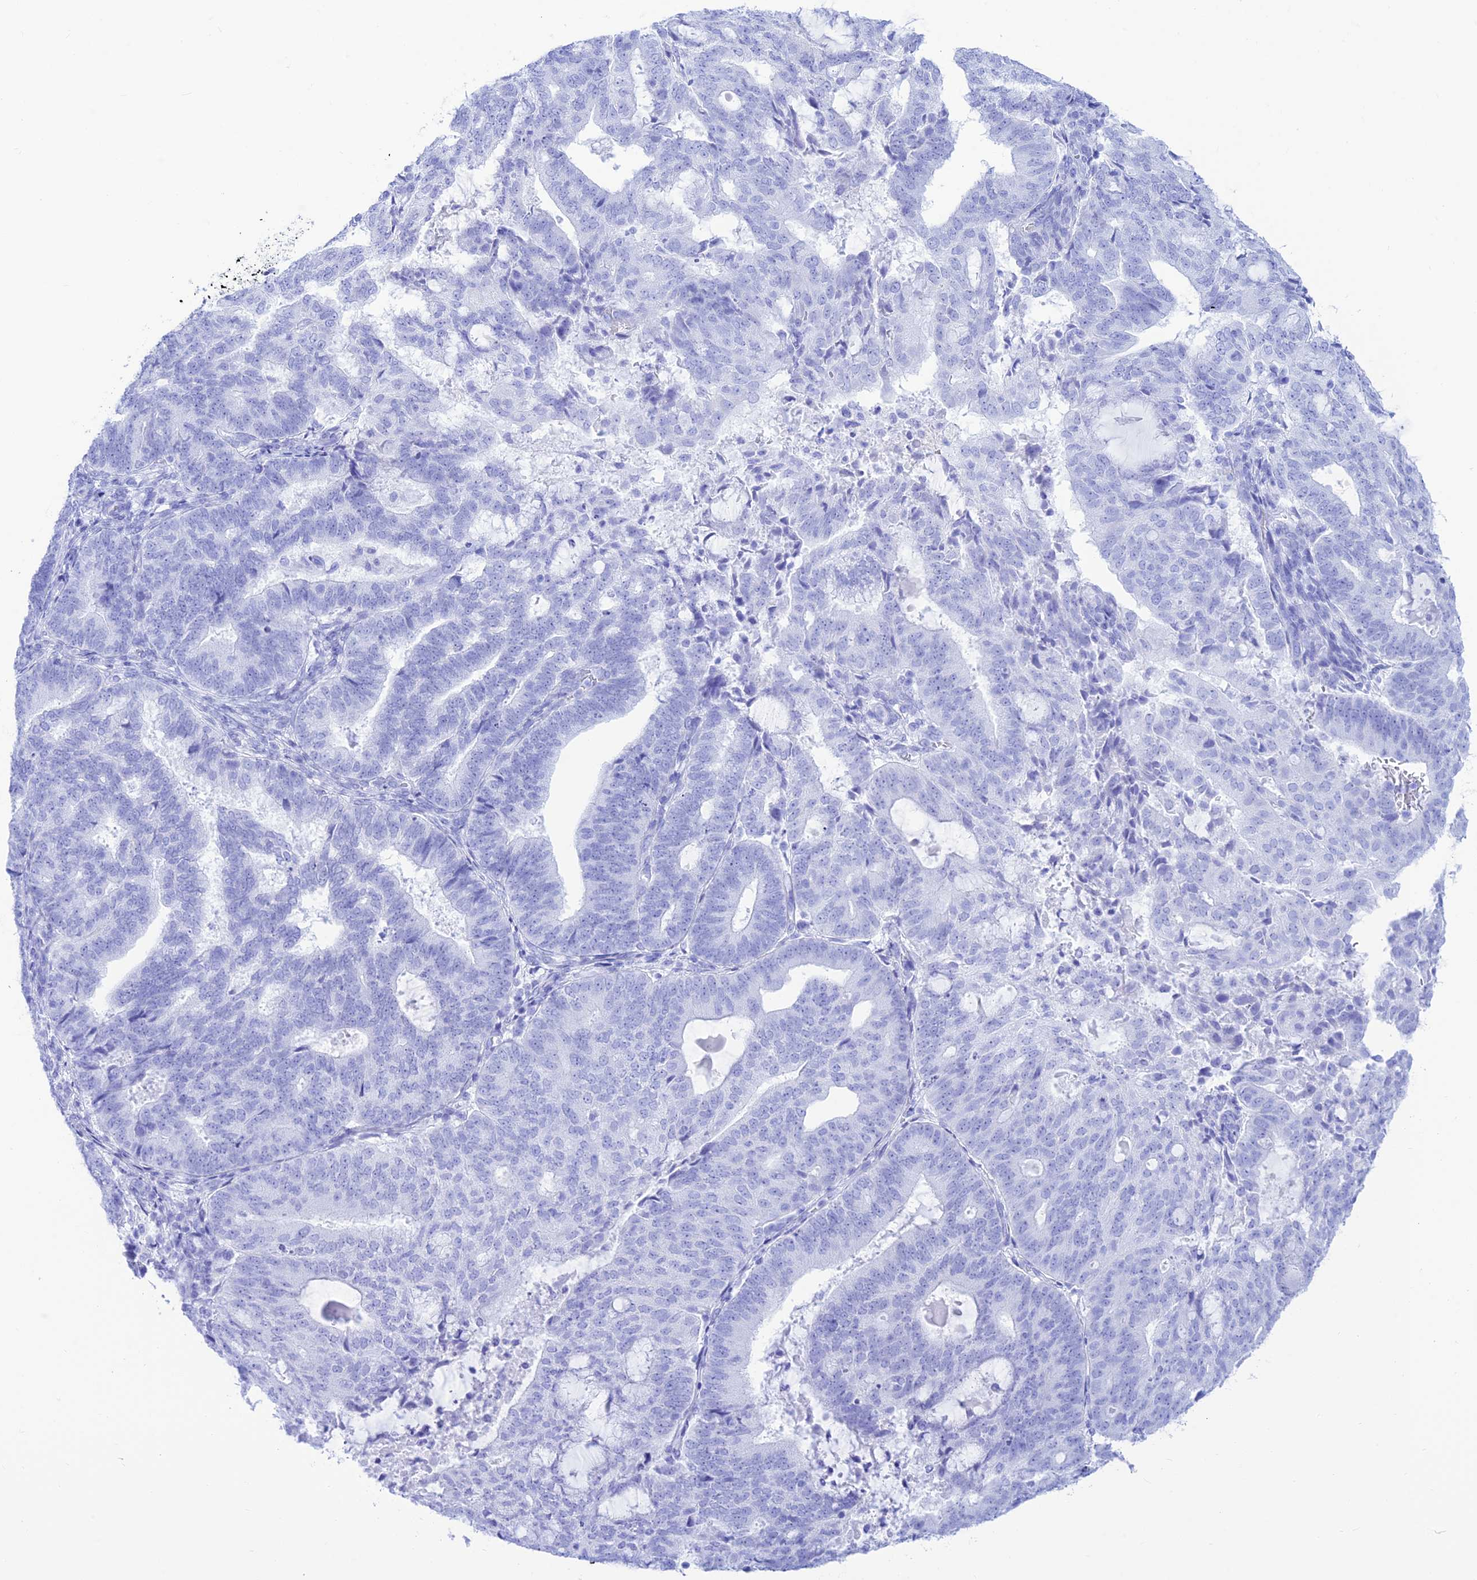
{"staining": {"intensity": "negative", "quantity": "none", "location": "none"}, "tissue": "endometrial cancer", "cell_type": "Tumor cells", "image_type": "cancer", "snomed": [{"axis": "morphology", "description": "Adenocarcinoma, NOS"}, {"axis": "topography", "description": "Endometrium"}], "caption": "Tumor cells are negative for protein expression in human endometrial cancer. Brightfield microscopy of IHC stained with DAB (3,3'-diaminobenzidine) (brown) and hematoxylin (blue), captured at high magnification.", "gene": "PRNP", "patient": {"sex": "female", "age": 70}}